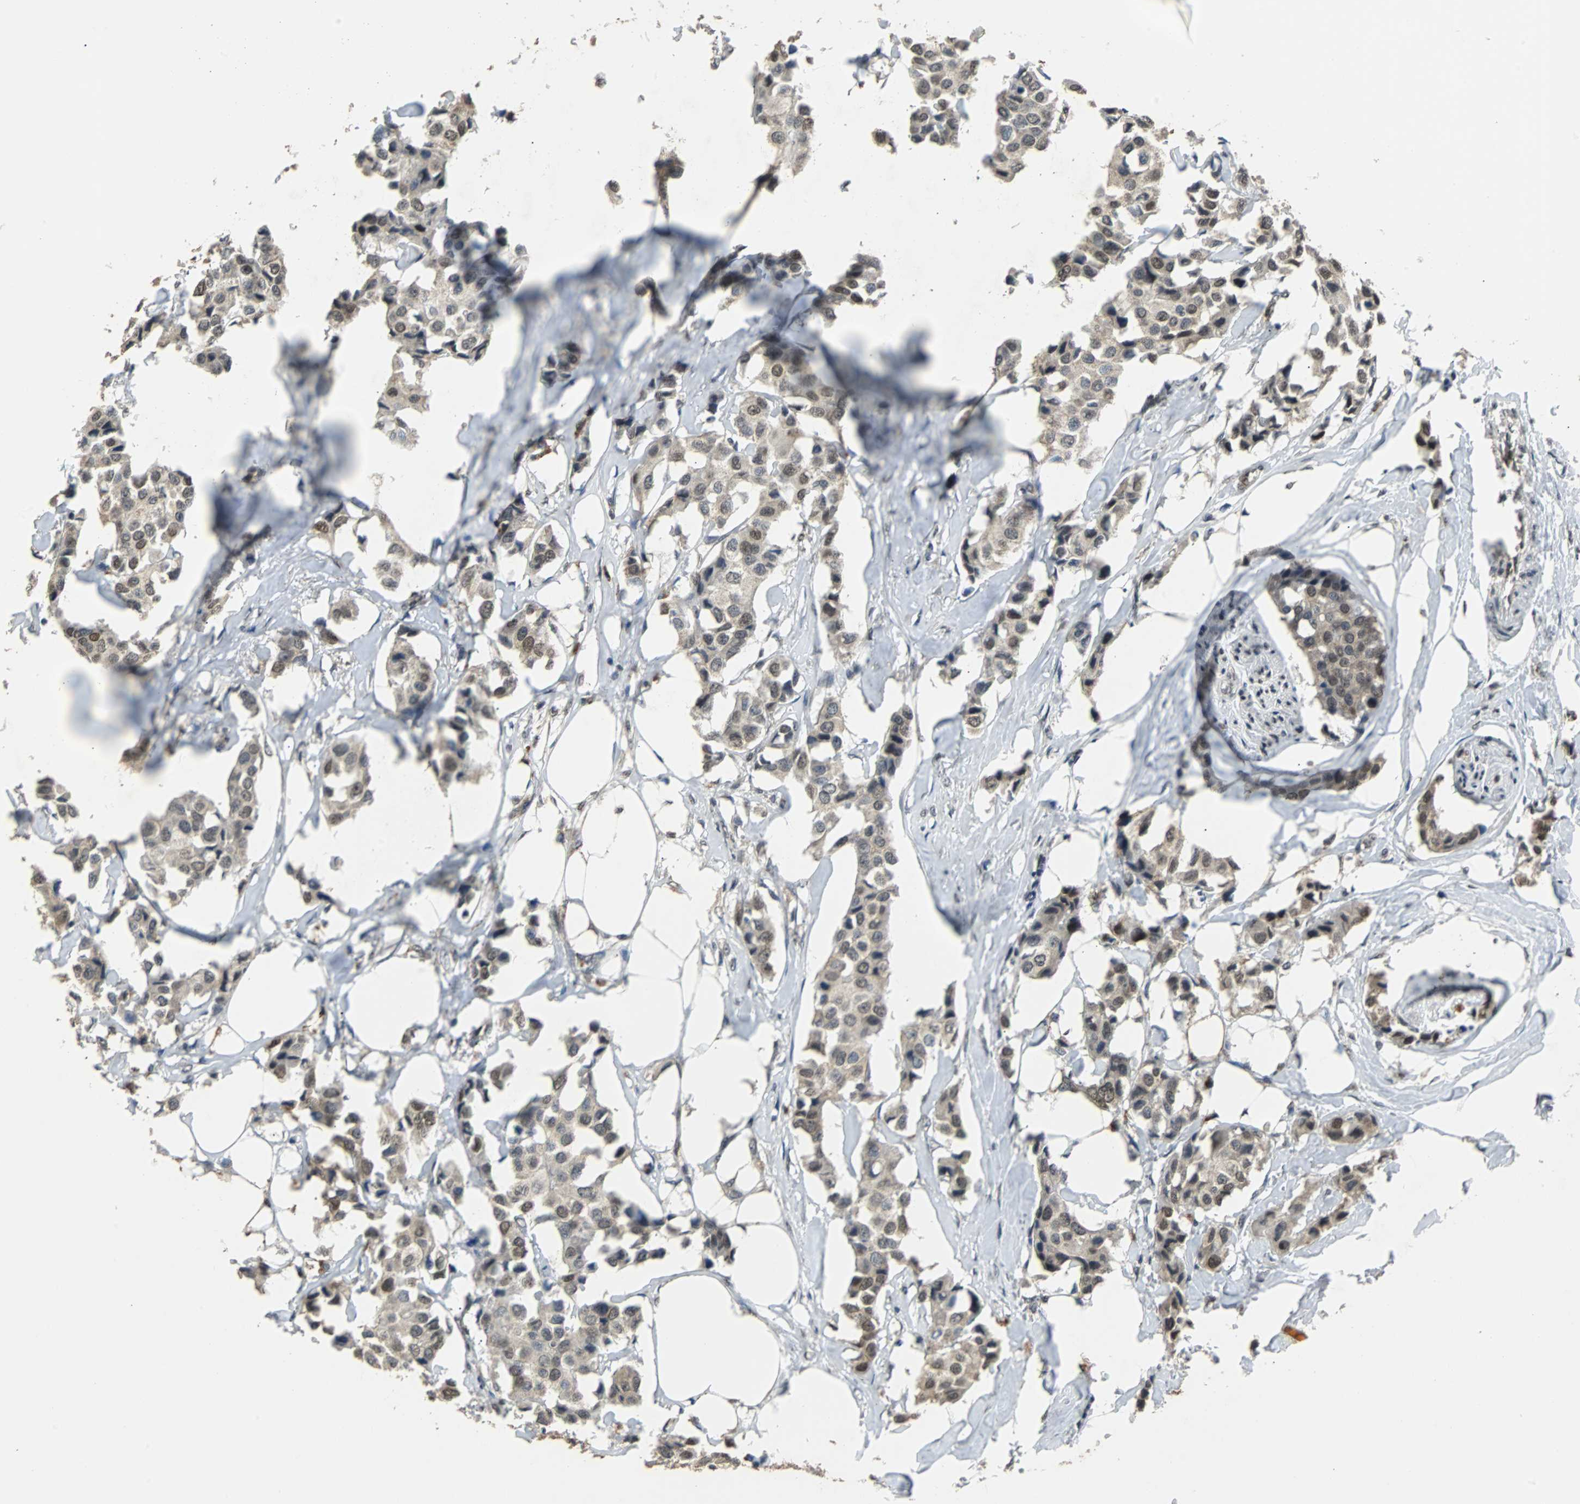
{"staining": {"intensity": "weak", "quantity": "25%-75%", "location": "cytoplasmic/membranous,nuclear"}, "tissue": "breast cancer", "cell_type": "Tumor cells", "image_type": "cancer", "snomed": [{"axis": "morphology", "description": "Duct carcinoma"}, {"axis": "topography", "description": "Breast"}], "caption": "The image displays immunohistochemical staining of breast cancer. There is weak cytoplasmic/membranous and nuclear staining is seen in approximately 25%-75% of tumor cells. (DAB = brown stain, brightfield microscopy at high magnification).", "gene": "PHC1", "patient": {"sex": "female", "age": 80}}